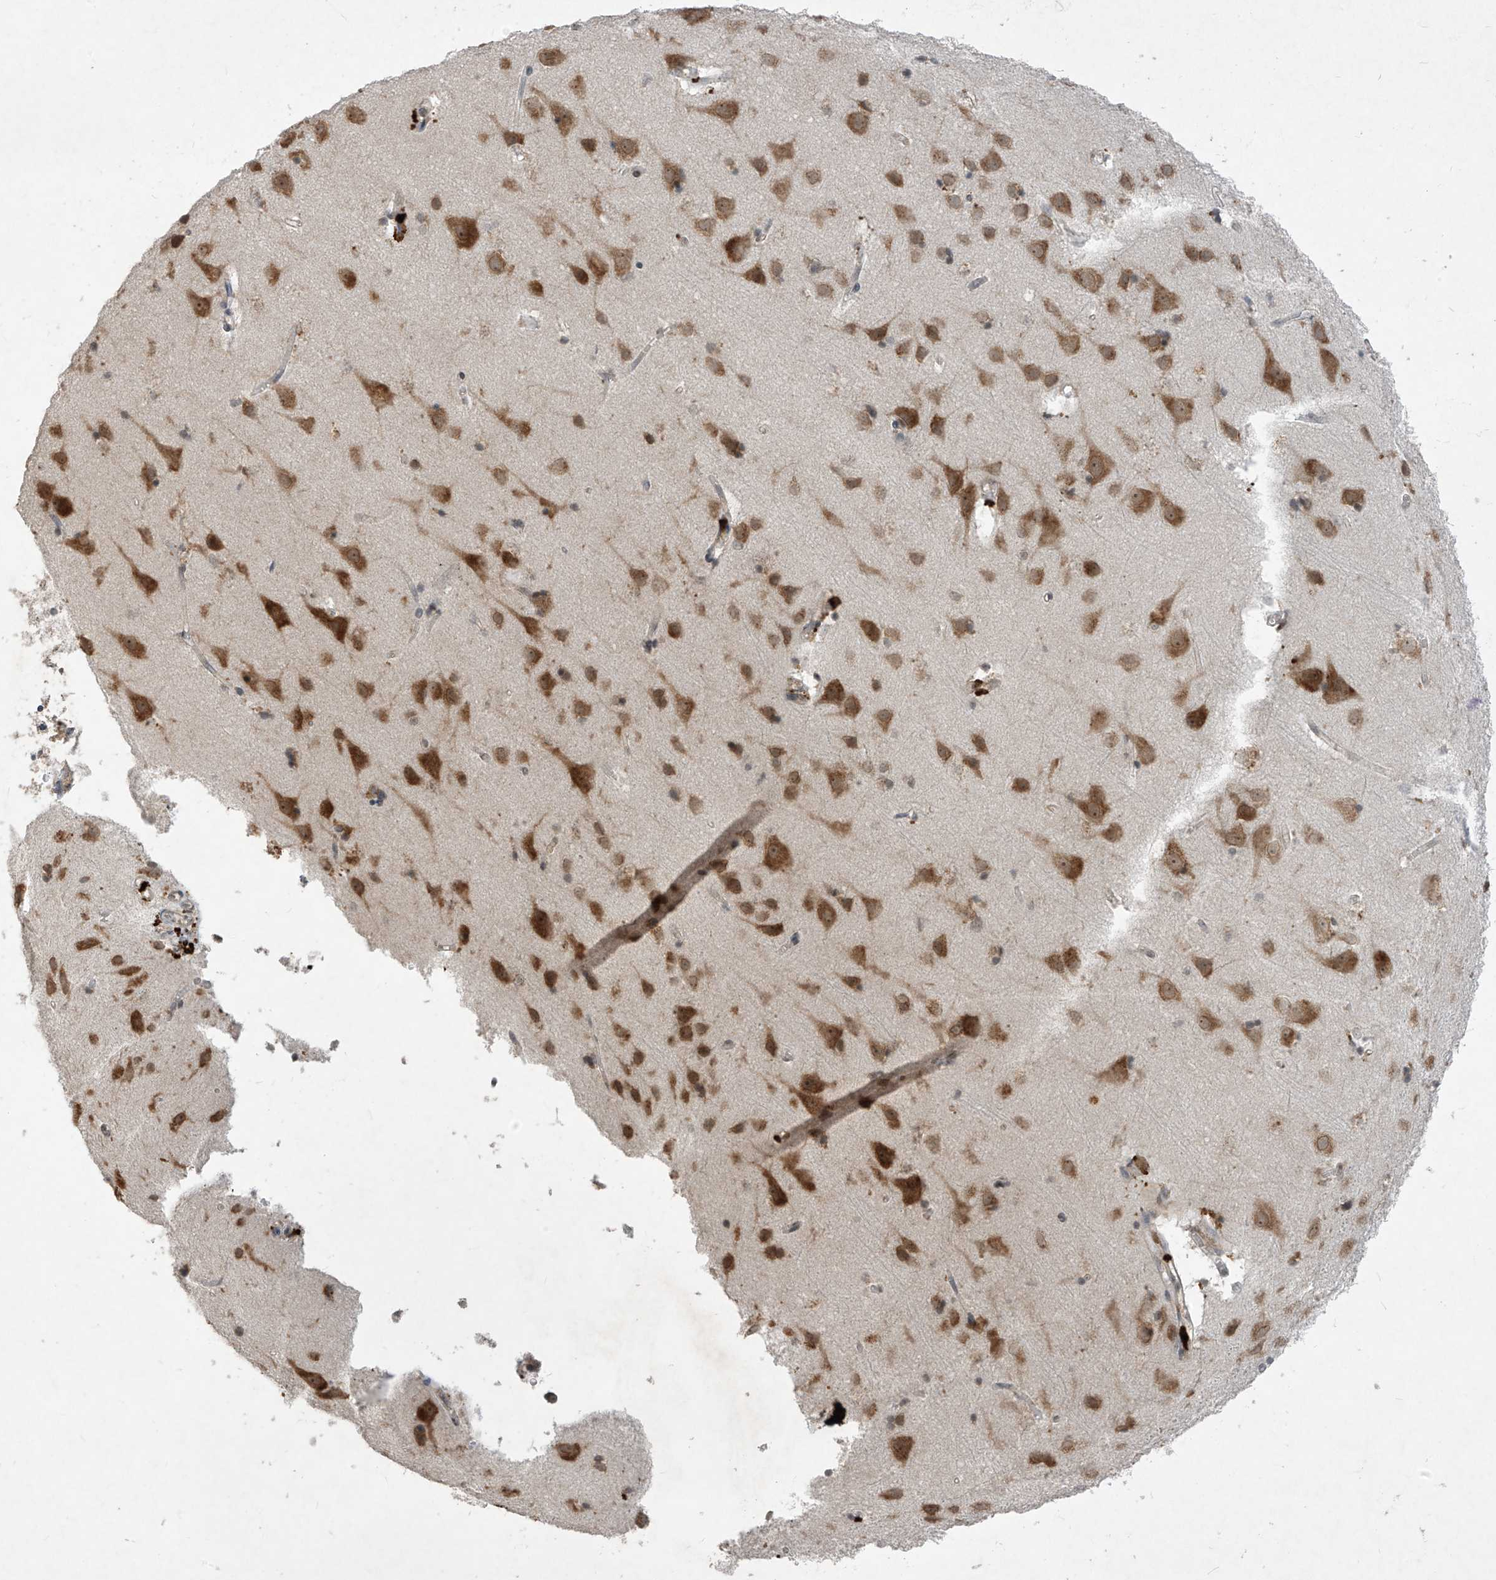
{"staining": {"intensity": "weak", "quantity": "25%-75%", "location": "cytoplasmic/membranous"}, "tissue": "cerebral cortex", "cell_type": "Endothelial cells", "image_type": "normal", "snomed": [{"axis": "morphology", "description": "Normal tissue, NOS"}, {"axis": "topography", "description": "Cerebral cortex"}], "caption": "Protein expression analysis of normal cerebral cortex demonstrates weak cytoplasmic/membranous positivity in about 25%-75% of endothelial cells. The protein is shown in brown color, while the nuclei are stained blue.", "gene": "RPL34", "patient": {"sex": "male", "age": 54}}